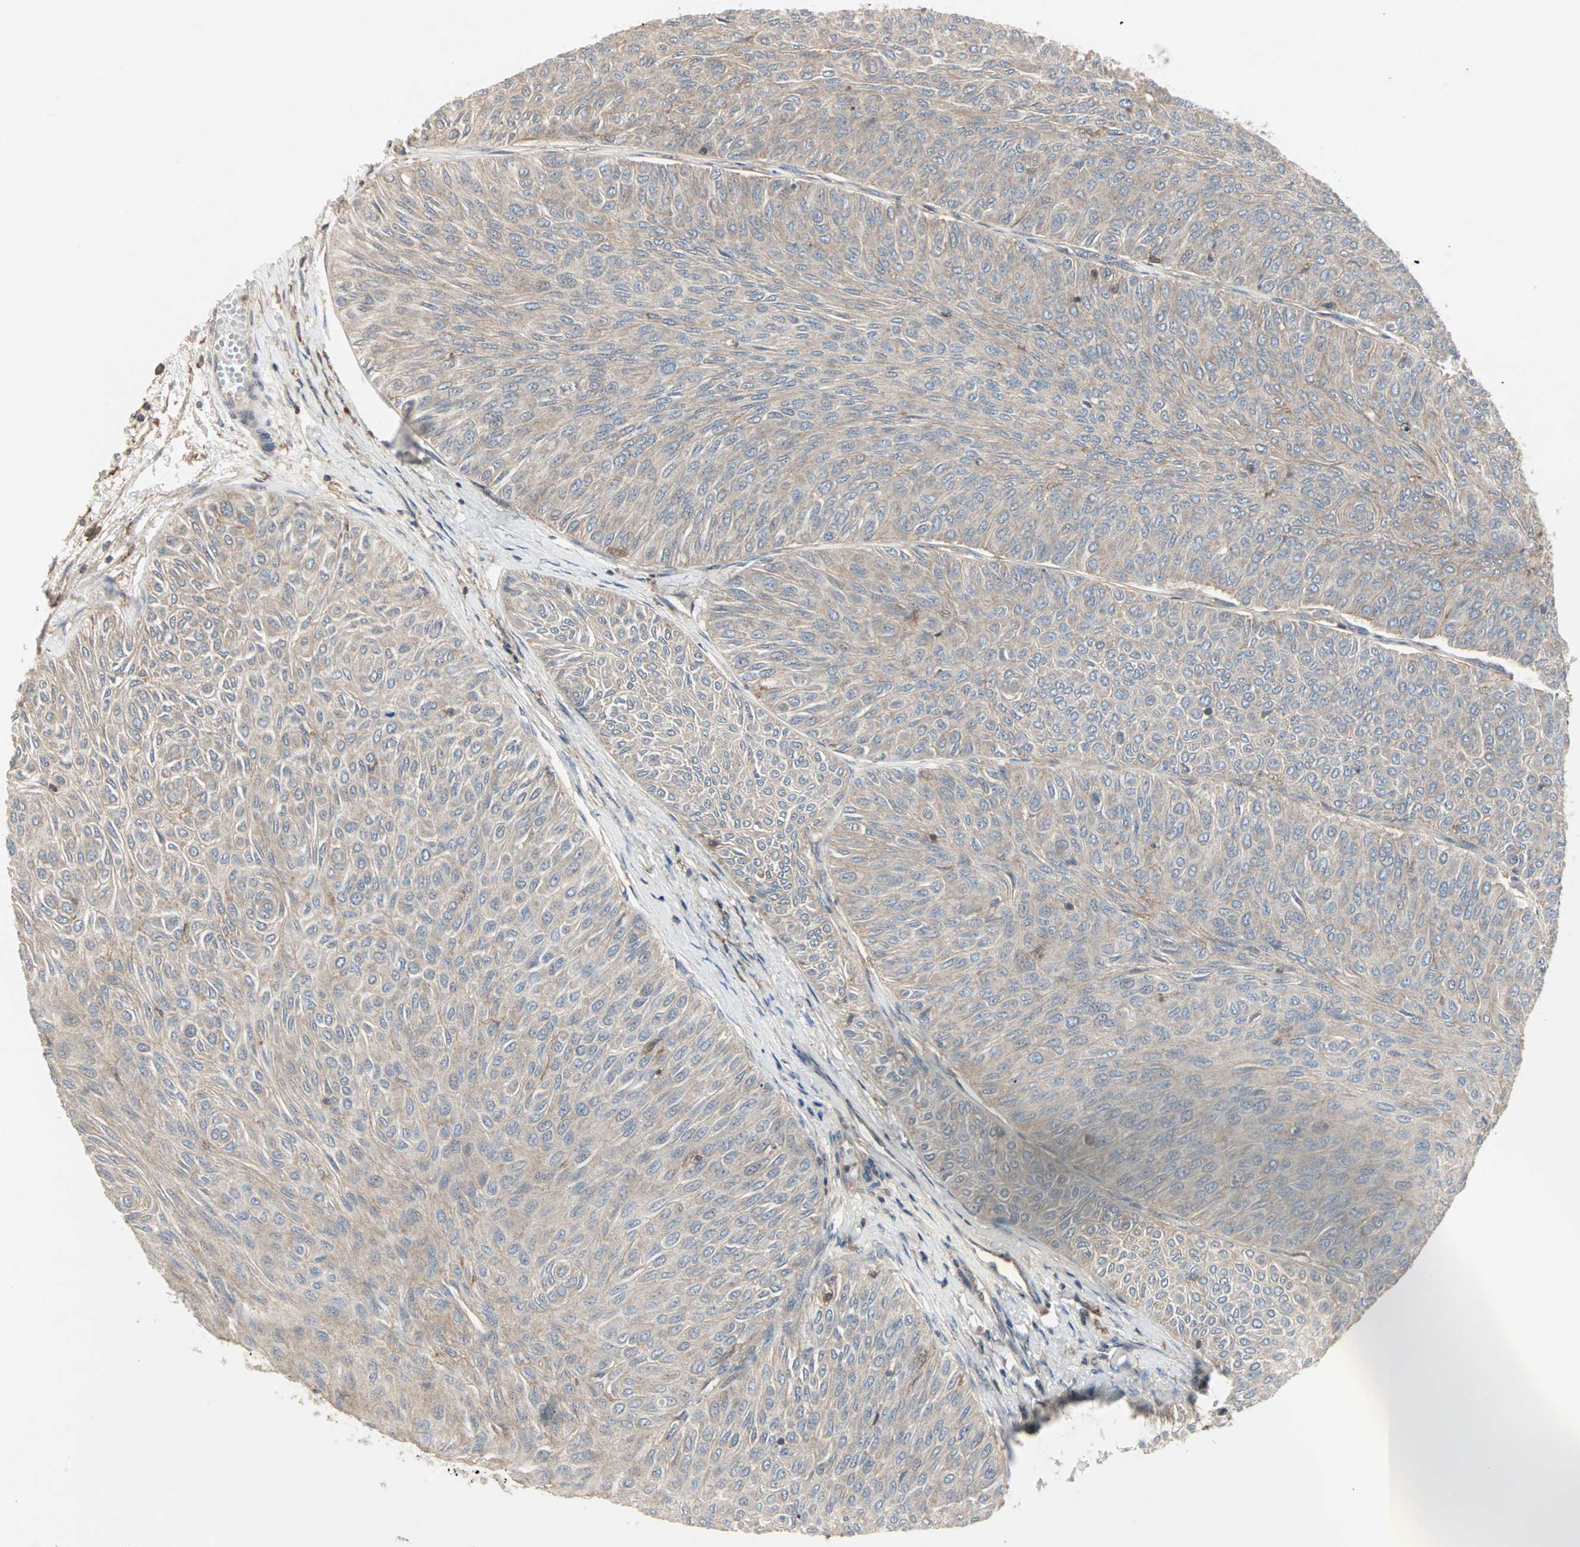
{"staining": {"intensity": "weak", "quantity": ">75%", "location": "cytoplasmic/membranous"}, "tissue": "urothelial cancer", "cell_type": "Tumor cells", "image_type": "cancer", "snomed": [{"axis": "morphology", "description": "Urothelial carcinoma, Low grade"}, {"axis": "topography", "description": "Urinary bladder"}], "caption": "Immunohistochemistry (IHC) photomicrograph of neoplastic tissue: low-grade urothelial carcinoma stained using IHC displays low levels of weak protein expression localized specifically in the cytoplasmic/membranous of tumor cells, appearing as a cytoplasmic/membranous brown color.", "gene": "GNAI2", "patient": {"sex": "male", "age": 78}}